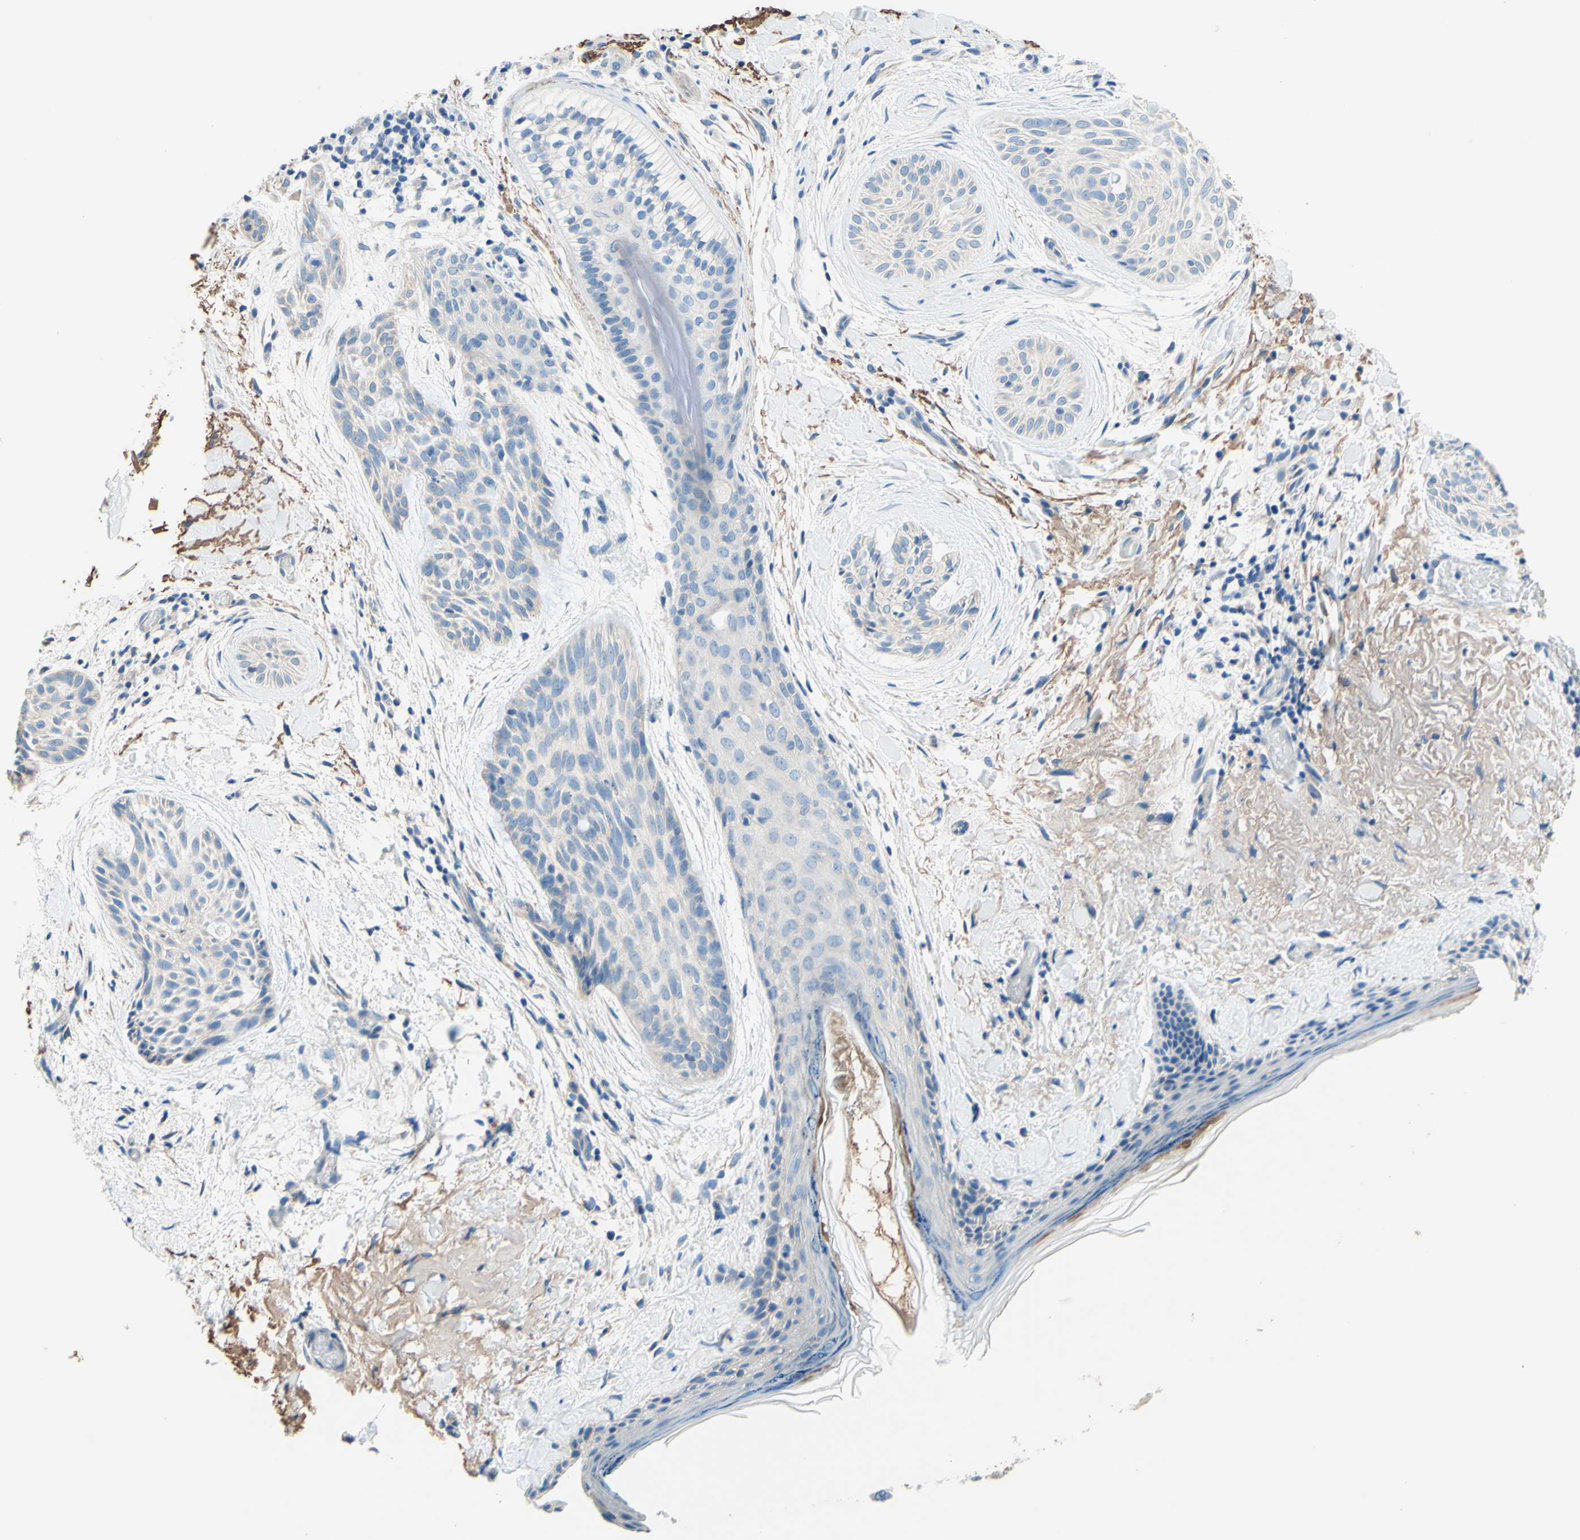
{"staining": {"intensity": "negative", "quantity": "none", "location": "none"}, "tissue": "skin cancer", "cell_type": "Tumor cells", "image_type": "cancer", "snomed": [{"axis": "morphology", "description": "Normal tissue, NOS"}, {"axis": "morphology", "description": "Basal cell carcinoma"}, {"axis": "topography", "description": "Skin"}], "caption": "Immunohistochemistry (IHC) micrograph of basal cell carcinoma (skin) stained for a protein (brown), which demonstrates no positivity in tumor cells. (Stains: DAB (3,3'-diaminobenzidine) immunohistochemistry (IHC) with hematoxylin counter stain, Microscopy: brightfield microscopy at high magnification).", "gene": "PASD1", "patient": {"sex": "female", "age": 71}}